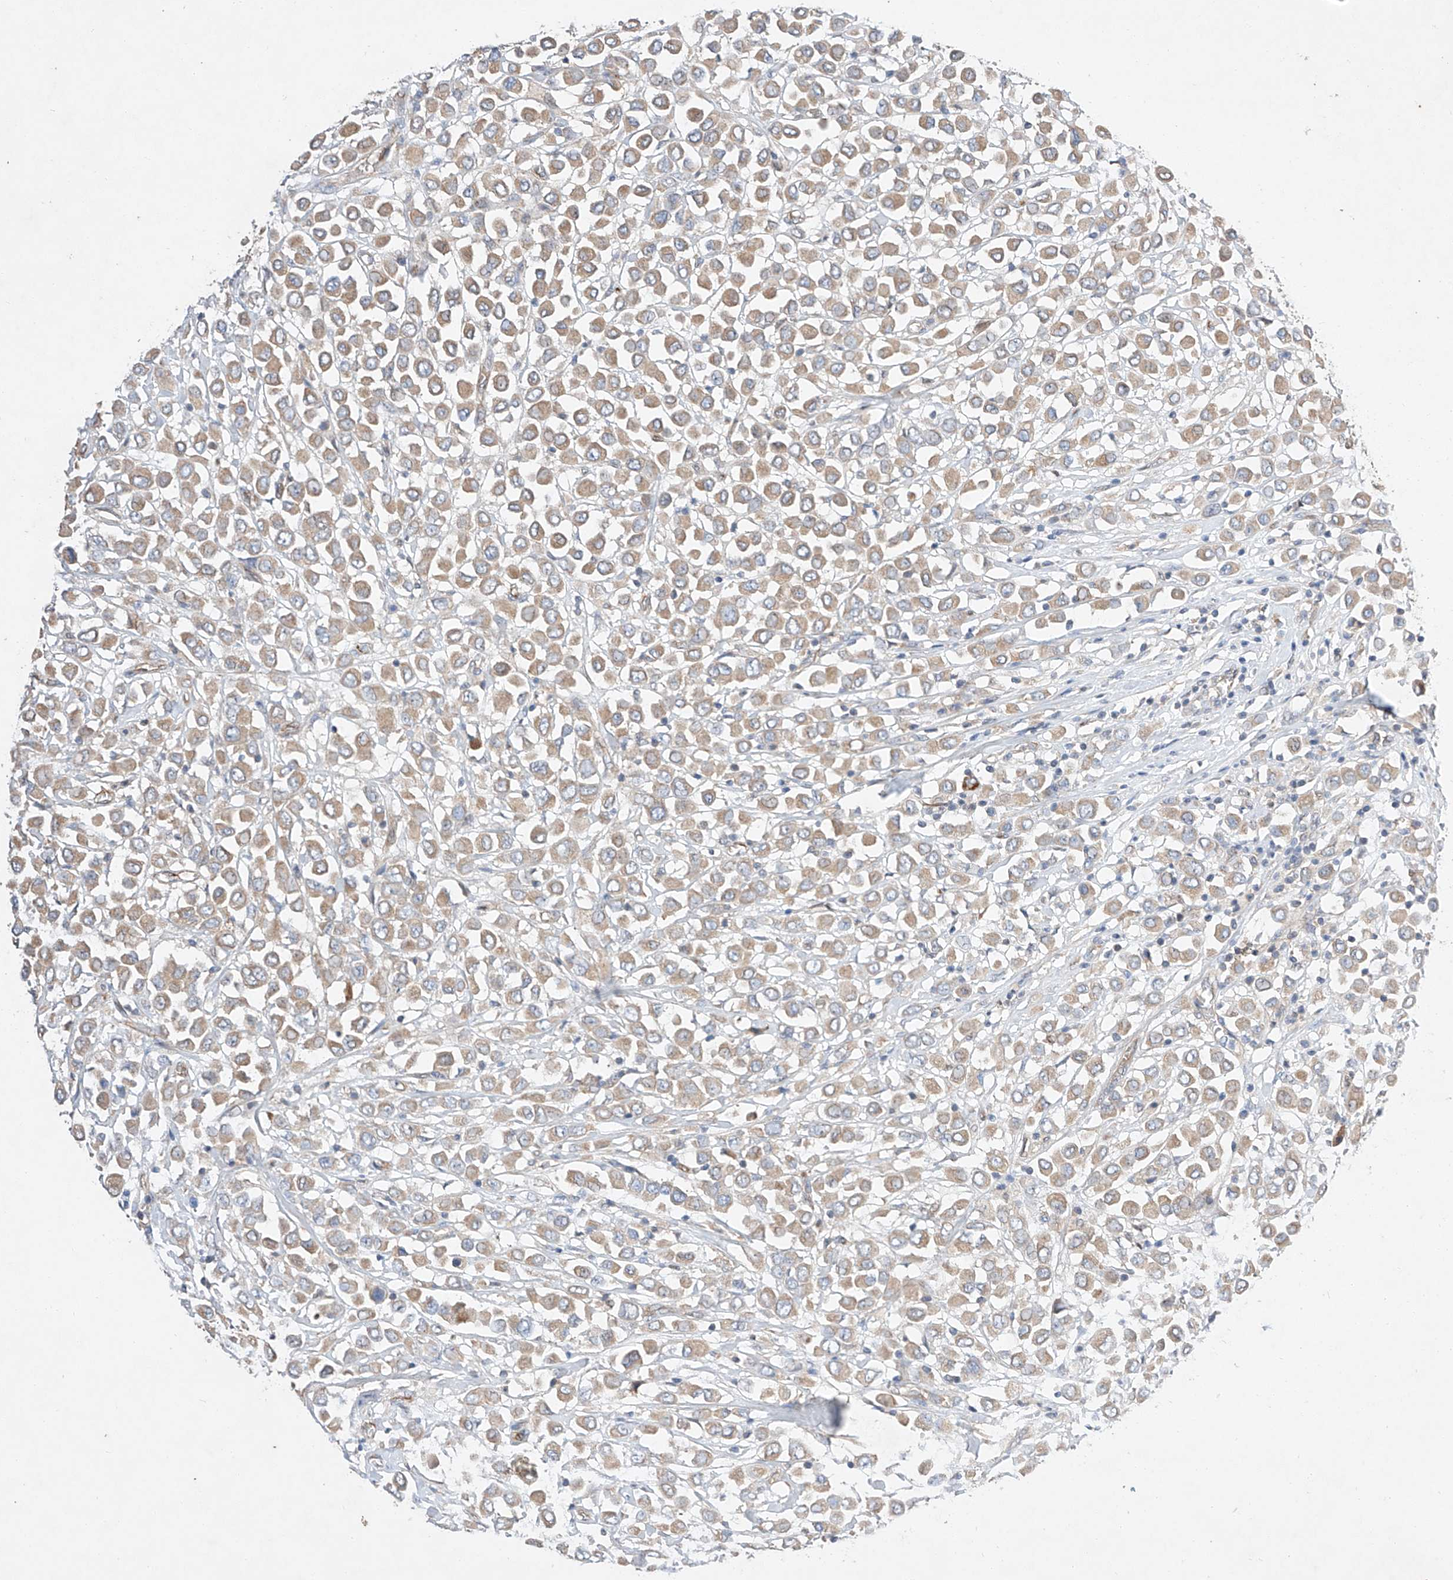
{"staining": {"intensity": "moderate", "quantity": ">75%", "location": "cytoplasmic/membranous"}, "tissue": "breast cancer", "cell_type": "Tumor cells", "image_type": "cancer", "snomed": [{"axis": "morphology", "description": "Duct carcinoma"}, {"axis": "topography", "description": "Breast"}], "caption": "The photomicrograph displays staining of breast invasive ductal carcinoma, revealing moderate cytoplasmic/membranous protein expression (brown color) within tumor cells.", "gene": "C6orf118", "patient": {"sex": "female", "age": 61}}